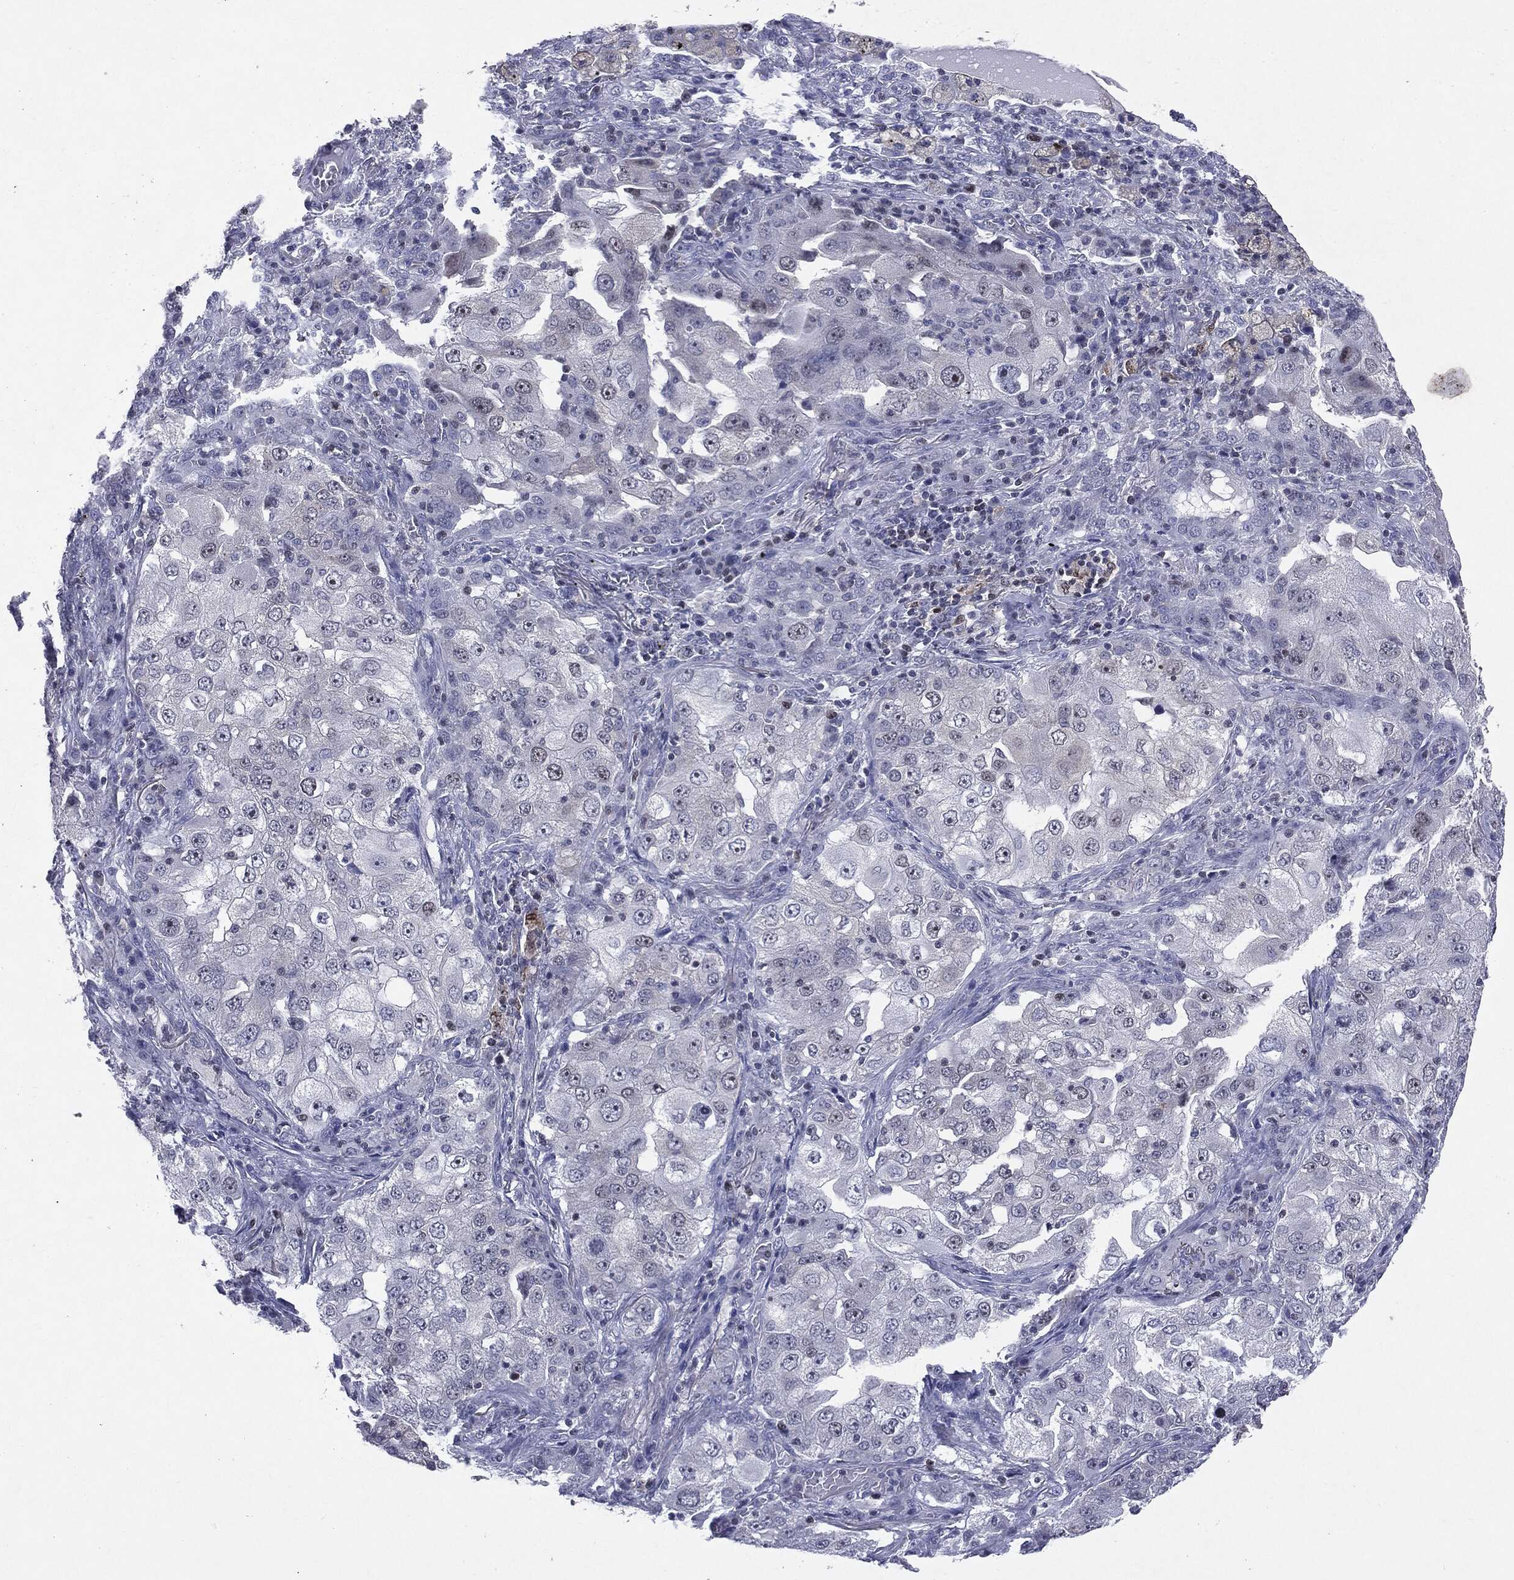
{"staining": {"intensity": "negative", "quantity": "none", "location": "none"}, "tissue": "lung cancer", "cell_type": "Tumor cells", "image_type": "cancer", "snomed": [{"axis": "morphology", "description": "Adenocarcinoma, NOS"}, {"axis": "topography", "description": "Lung"}], "caption": "Protein analysis of adenocarcinoma (lung) reveals no significant staining in tumor cells.", "gene": "KIF2C", "patient": {"sex": "female", "age": 61}}